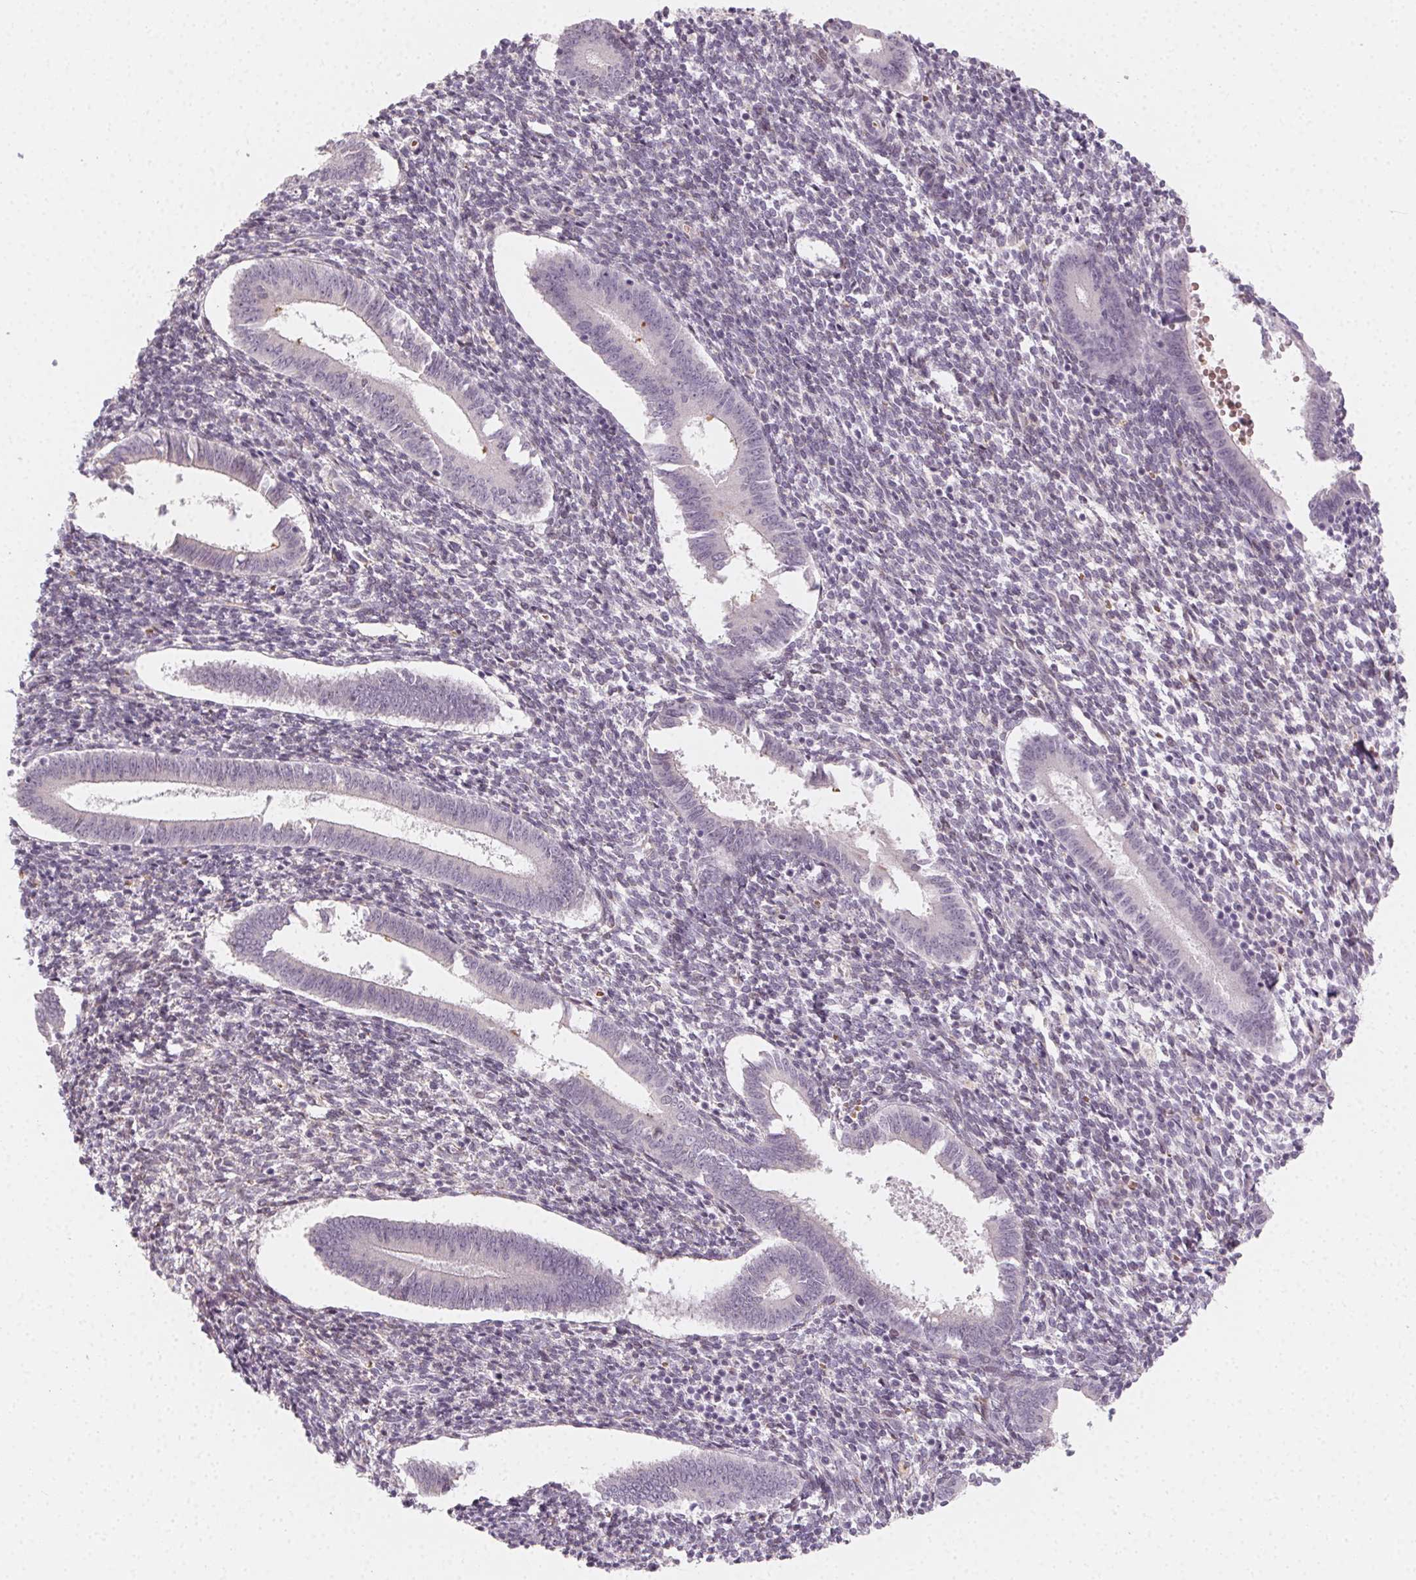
{"staining": {"intensity": "negative", "quantity": "none", "location": "none"}, "tissue": "endometrium", "cell_type": "Cells in endometrial stroma", "image_type": "normal", "snomed": [{"axis": "morphology", "description": "Normal tissue, NOS"}, {"axis": "topography", "description": "Endometrium"}], "caption": "Immunohistochemical staining of unremarkable human endometrium exhibits no significant positivity in cells in endometrial stroma. (IHC, brightfield microscopy, high magnification).", "gene": "CCDC96", "patient": {"sex": "female", "age": 25}}